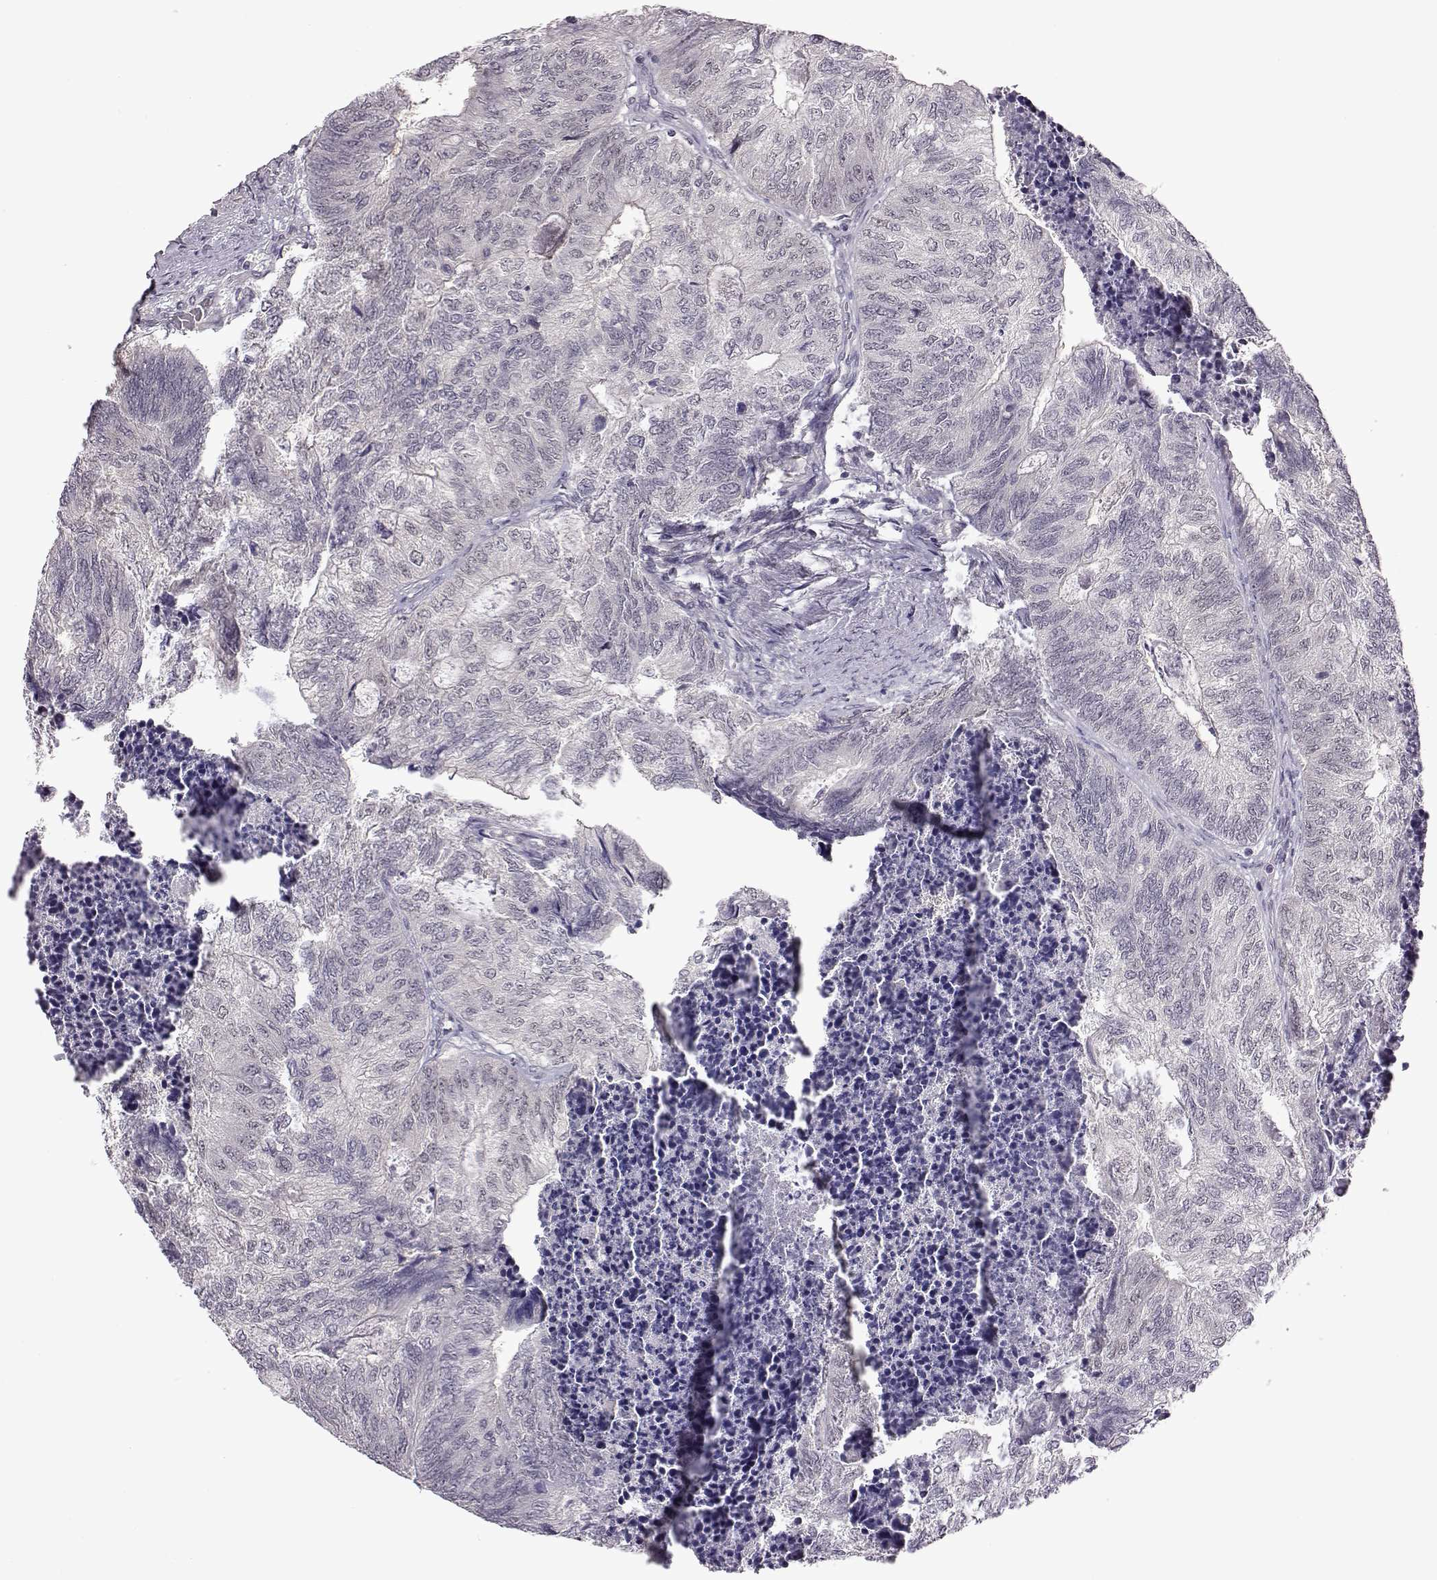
{"staining": {"intensity": "negative", "quantity": "none", "location": "none"}, "tissue": "colorectal cancer", "cell_type": "Tumor cells", "image_type": "cancer", "snomed": [{"axis": "morphology", "description": "Adenocarcinoma, NOS"}, {"axis": "topography", "description": "Colon"}], "caption": "Histopathology image shows no significant protein positivity in tumor cells of colorectal cancer (adenocarcinoma).", "gene": "C10orf62", "patient": {"sex": "female", "age": 67}}